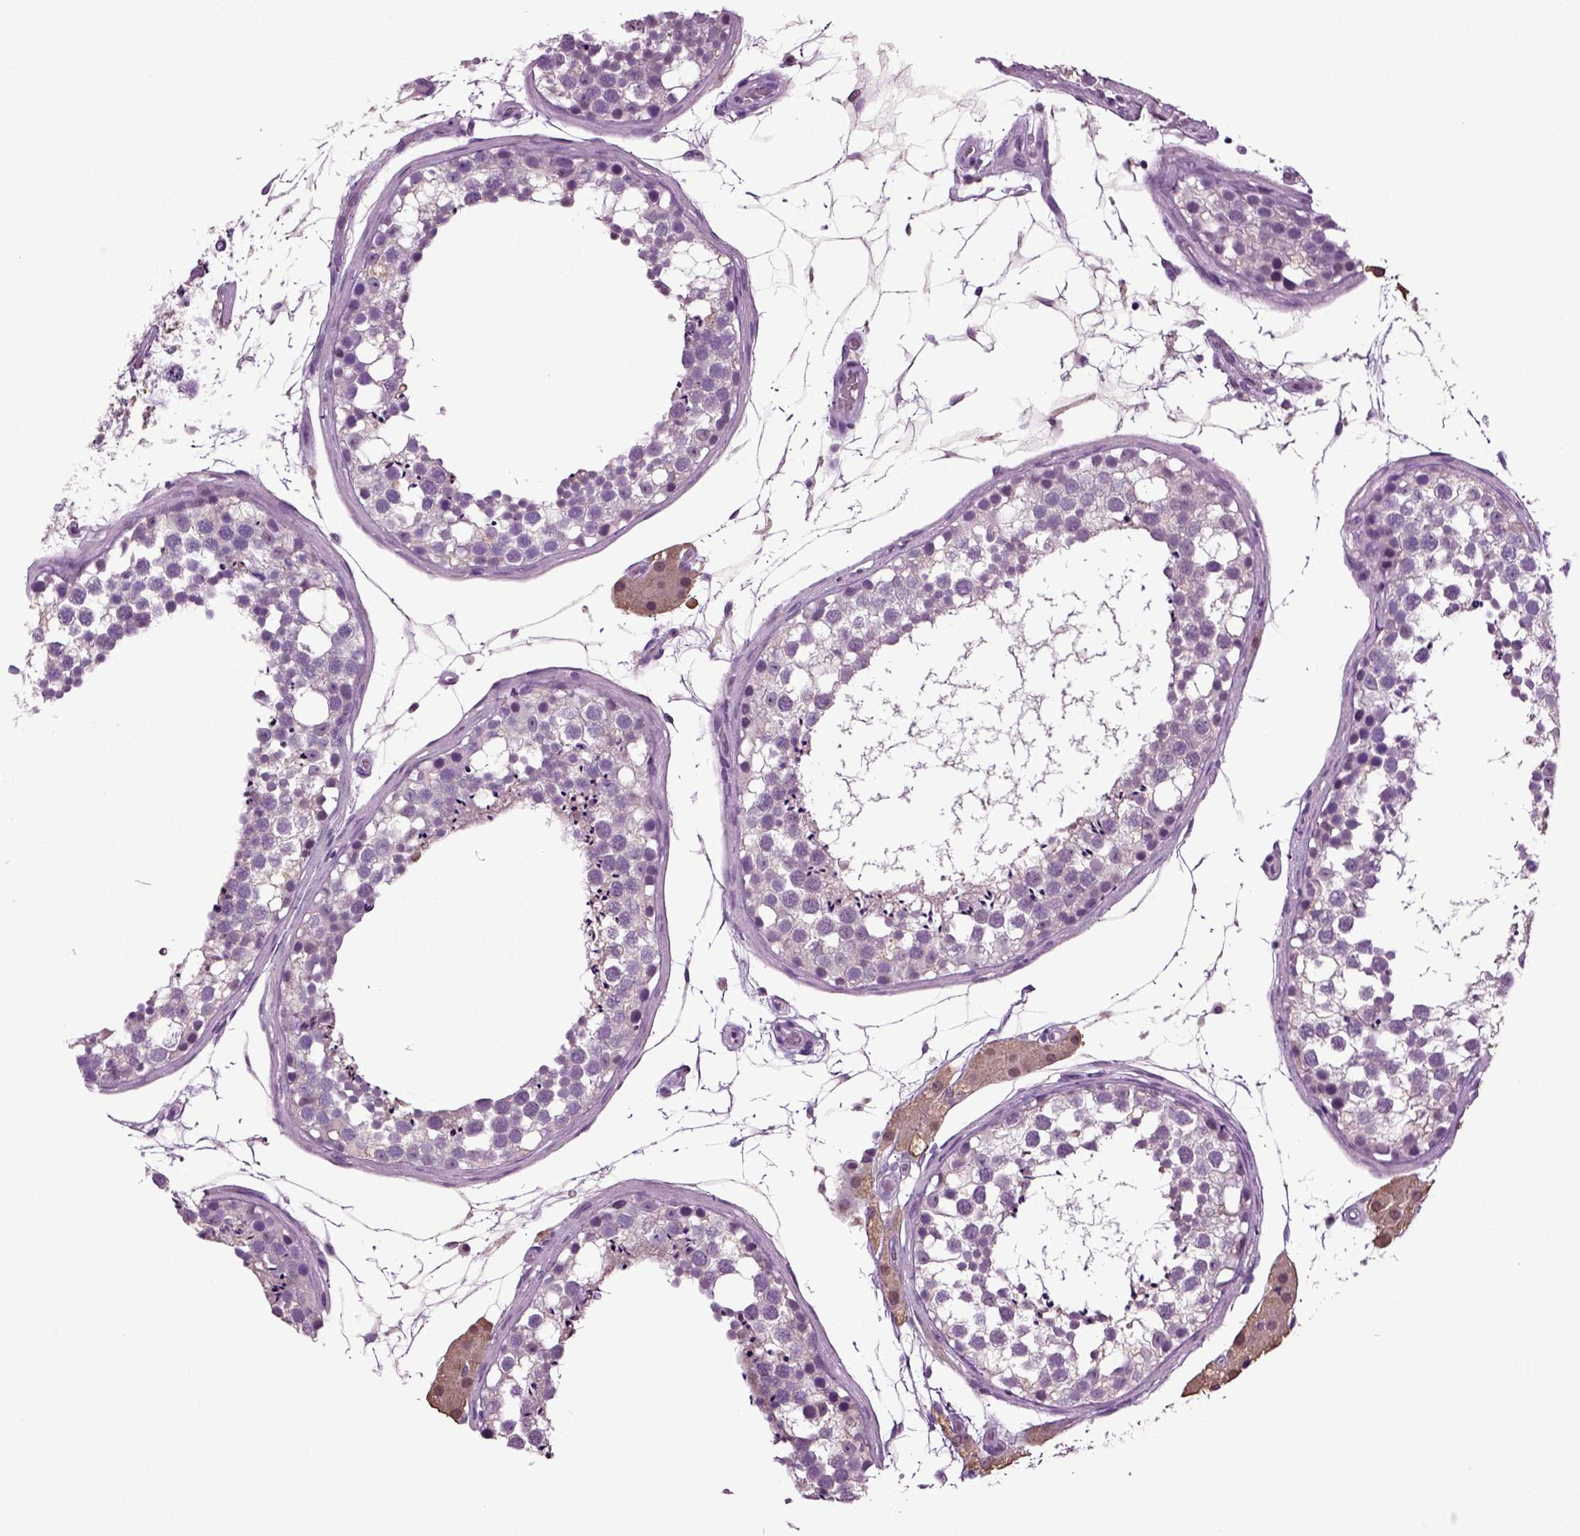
{"staining": {"intensity": "negative", "quantity": "none", "location": "none"}, "tissue": "testis", "cell_type": "Cells in seminiferous ducts", "image_type": "normal", "snomed": [{"axis": "morphology", "description": "Normal tissue, NOS"}, {"axis": "morphology", "description": "Seminoma, NOS"}, {"axis": "topography", "description": "Testis"}], "caption": "The micrograph demonstrates no staining of cells in seminiferous ducts in normal testis.", "gene": "FGF11", "patient": {"sex": "male", "age": 65}}